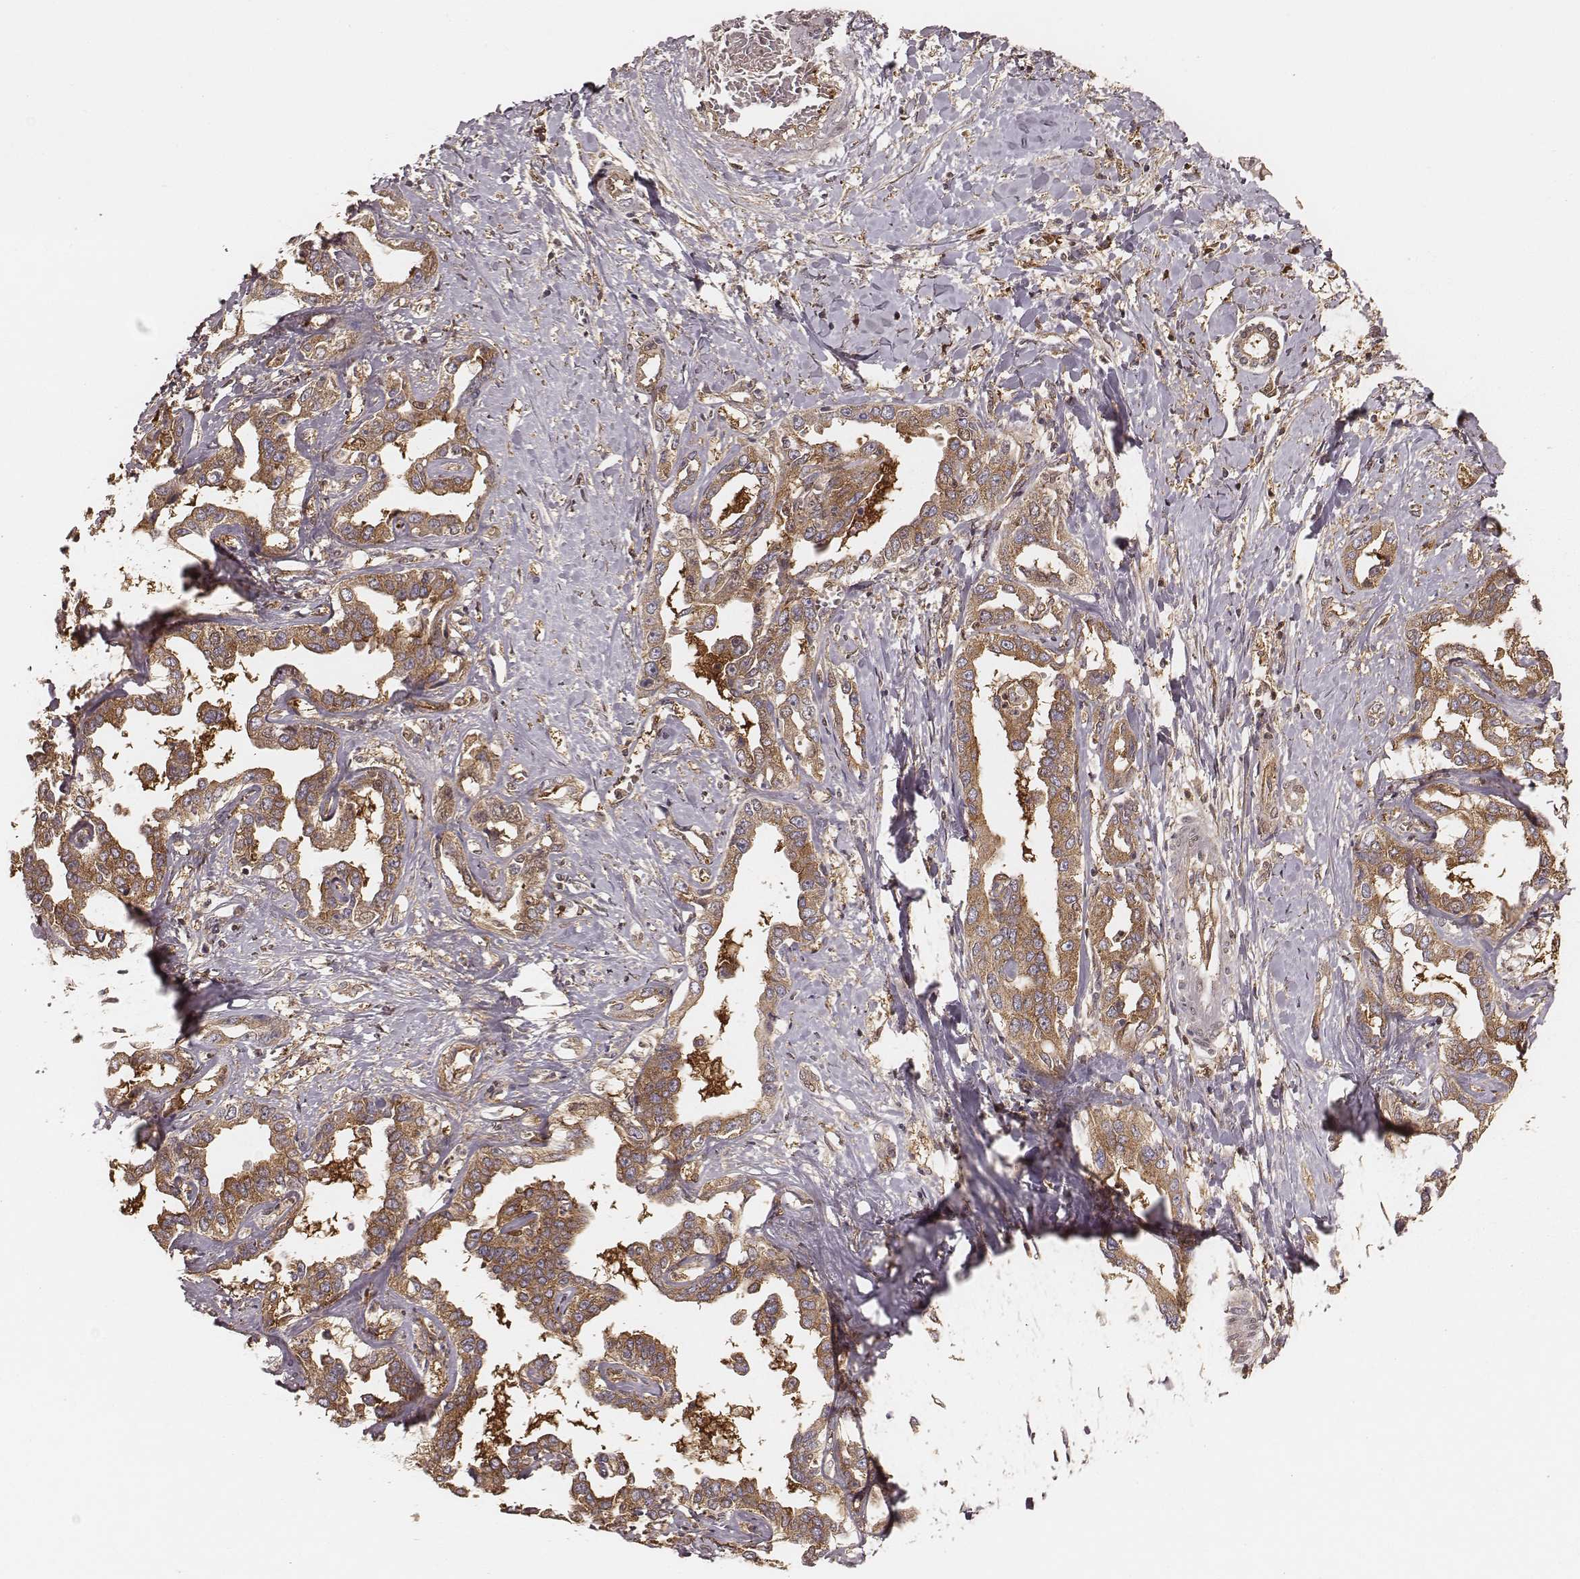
{"staining": {"intensity": "moderate", "quantity": ">75%", "location": "cytoplasmic/membranous"}, "tissue": "liver cancer", "cell_type": "Tumor cells", "image_type": "cancer", "snomed": [{"axis": "morphology", "description": "Cholangiocarcinoma"}, {"axis": "topography", "description": "Liver"}], "caption": "Immunohistochemical staining of liver cancer (cholangiocarcinoma) reveals medium levels of moderate cytoplasmic/membranous protein positivity in approximately >75% of tumor cells.", "gene": "CARS1", "patient": {"sex": "male", "age": 59}}